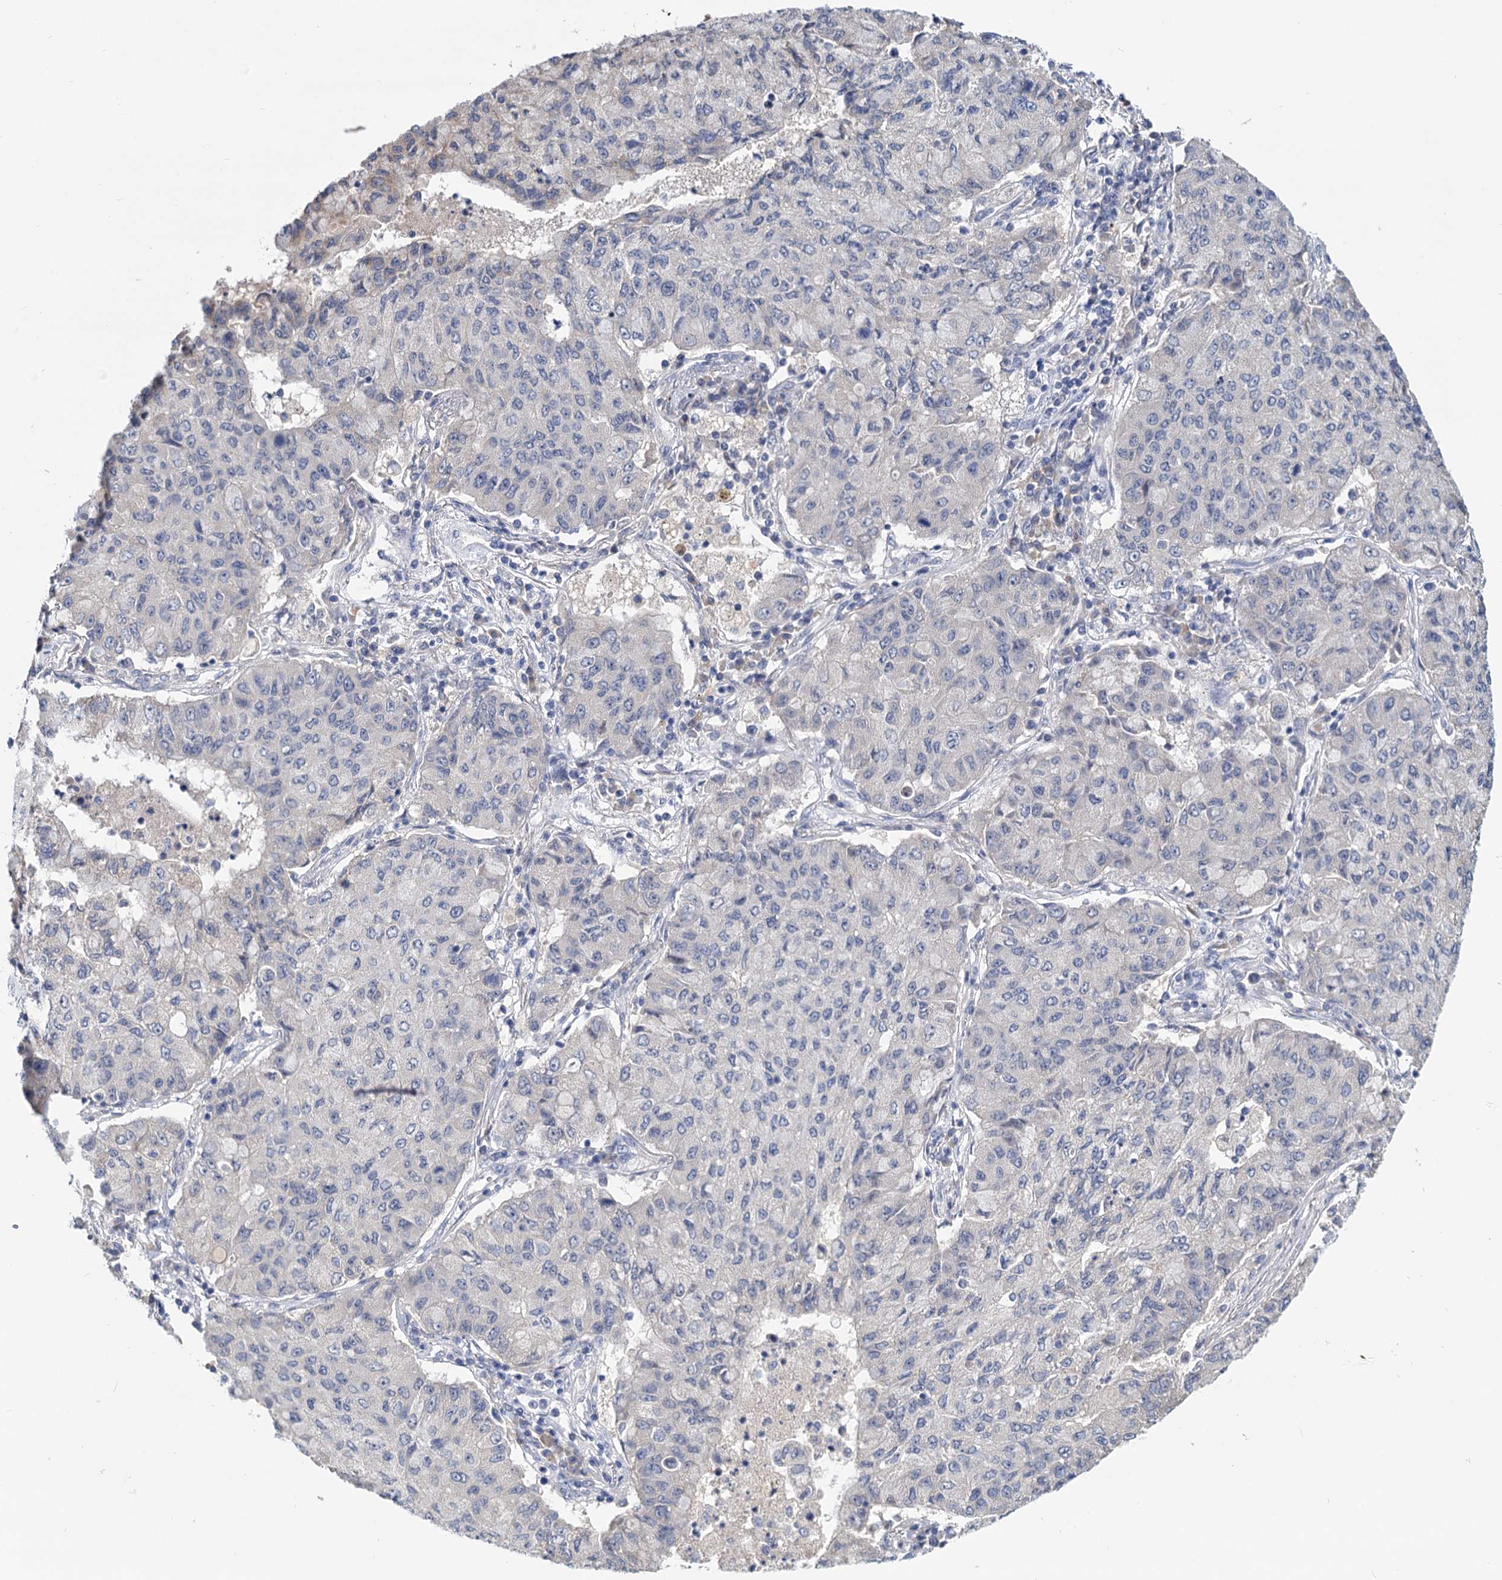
{"staining": {"intensity": "negative", "quantity": "none", "location": "none"}, "tissue": "lung cancer", "cell_type": "Tumor cells", "image_type": "cancer", "snomed": [{"axis": "morphology", "description": "Squamous cell carcinoma, NOS"}, {"axis": "topography", "description": "Lung"}], "caption": "This is a micrograph of IHC staining of lung cancer, which shows no staining in tumor cells. The staining is performed using DAB (3,3'-diaminobenzidine) brown chromogen with nuclei counter-stained in using hematoxylin.", "gene": "ANKRD42", "patient": {"sex": "male", "age": 74}}